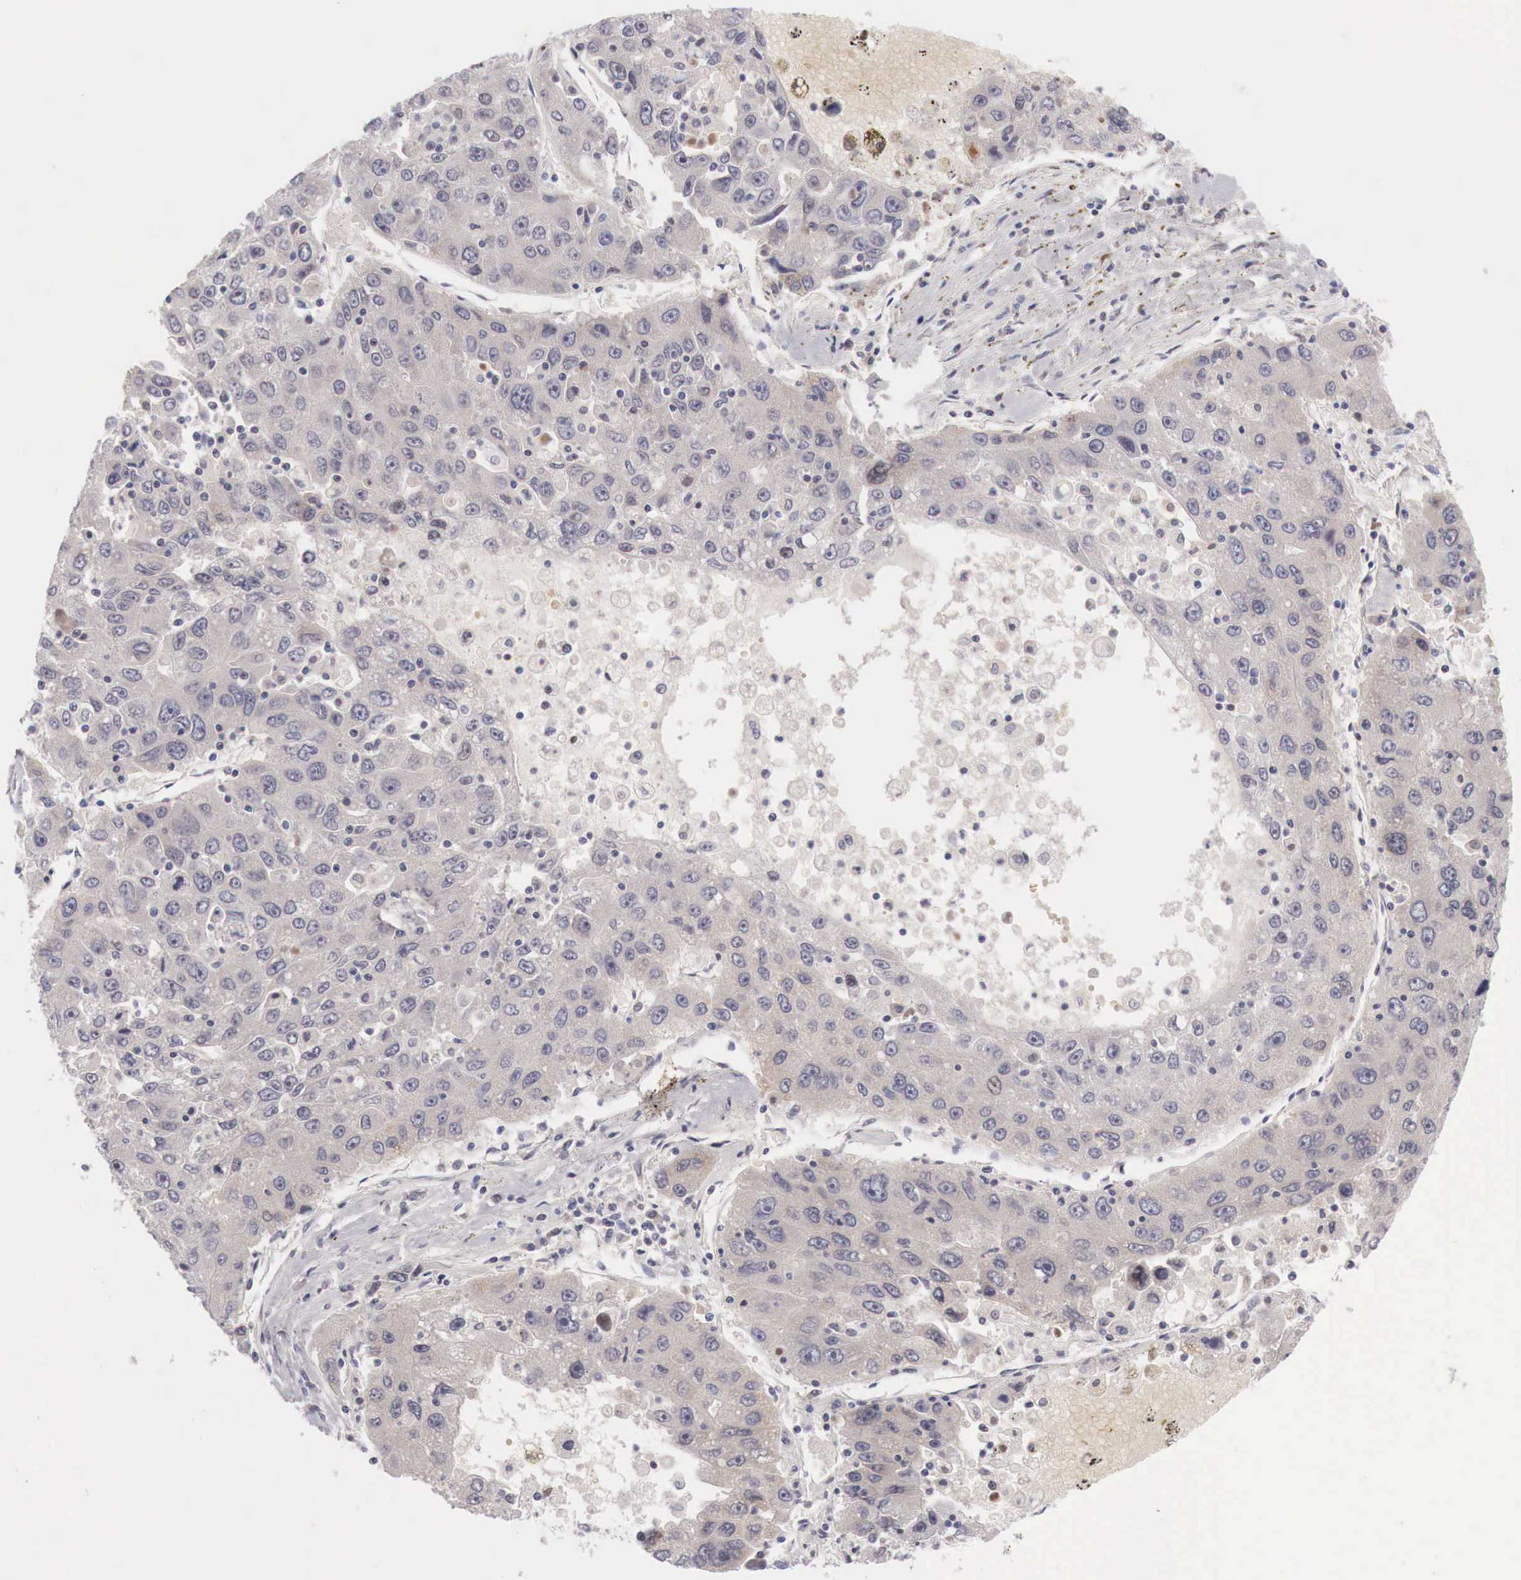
{"staining": {"intensity": "negative", "quantity": "none", "location": "none"}, "tissue": "liver cancer", "cell_type": "Tumor cells", "image_type": "cancer", "snomed": [{"axis": "morphology", "description": "Carcinoma, Hepatocellular, NOS"}, {"axis": "topography", "description": "Liver"}], "caption": "A micrograph of liver cancer (hepatocellular carcinoma) stained for a protein exhibits no brown staining in tumor cells.", "gene": "GATA1", "patient": {"sex": "male", "age": 49}}